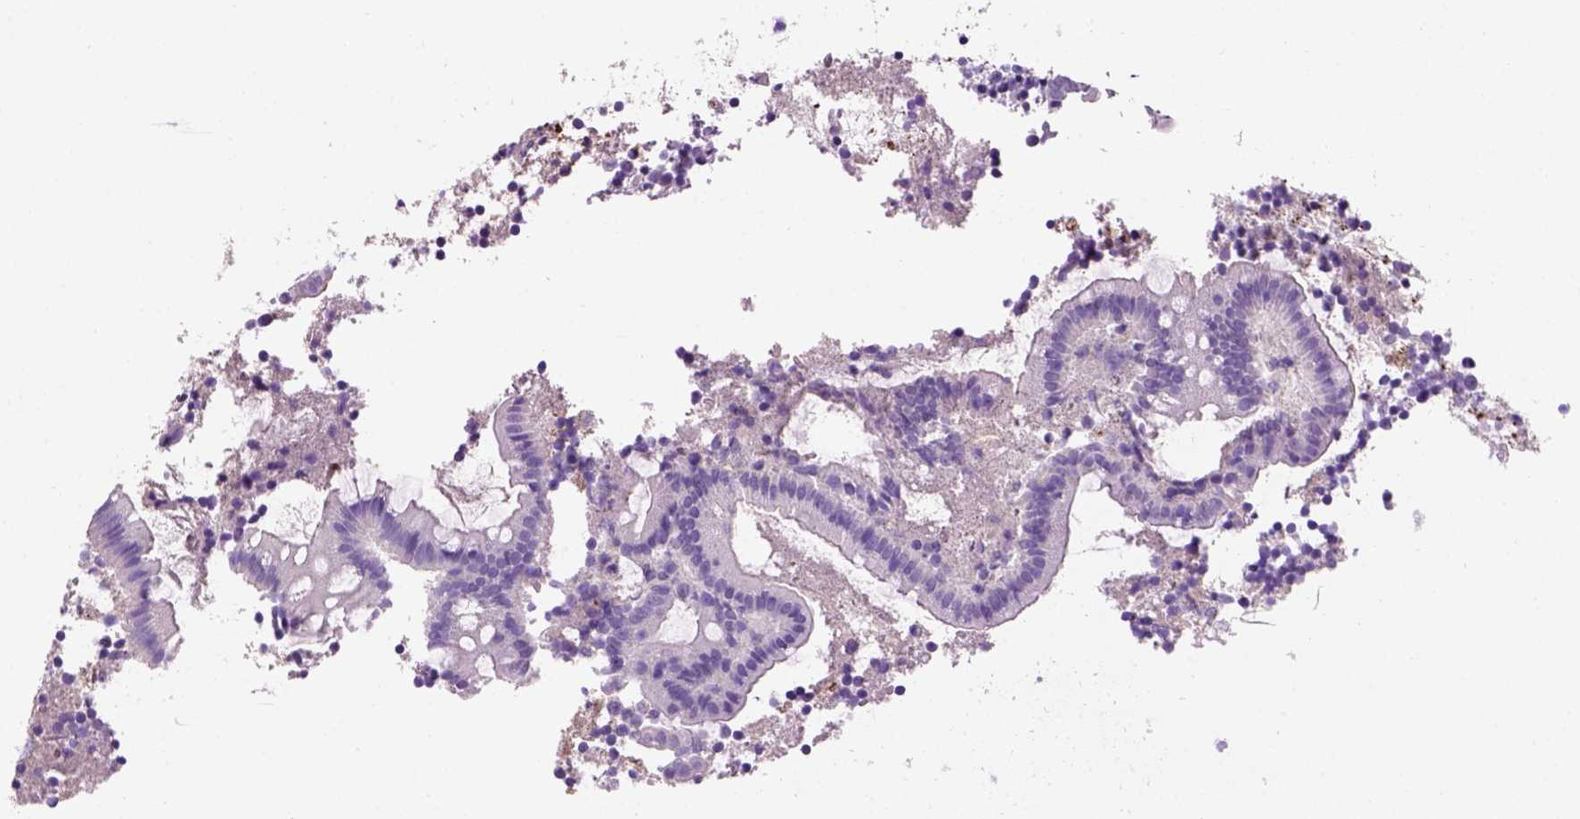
{"staining": {"intensity": "negative", "quantity": "none", "location": "none"}, "tissue": "appendix", "cell_type": "Glandular cells", "image_type": "normal", "snomed": [{"axis": "morphology", "description": "Normal tissue, NOS"}, {"axis": "topography", "description": "Appendix"}], "caption": "Immunohistochemistry (IHC) photomicrograph of benign appendix stained for a protein (brown), which displays no expression in glandular cells.", "gene": "VWF", "patient": {"sex": "female", "age": 32}}